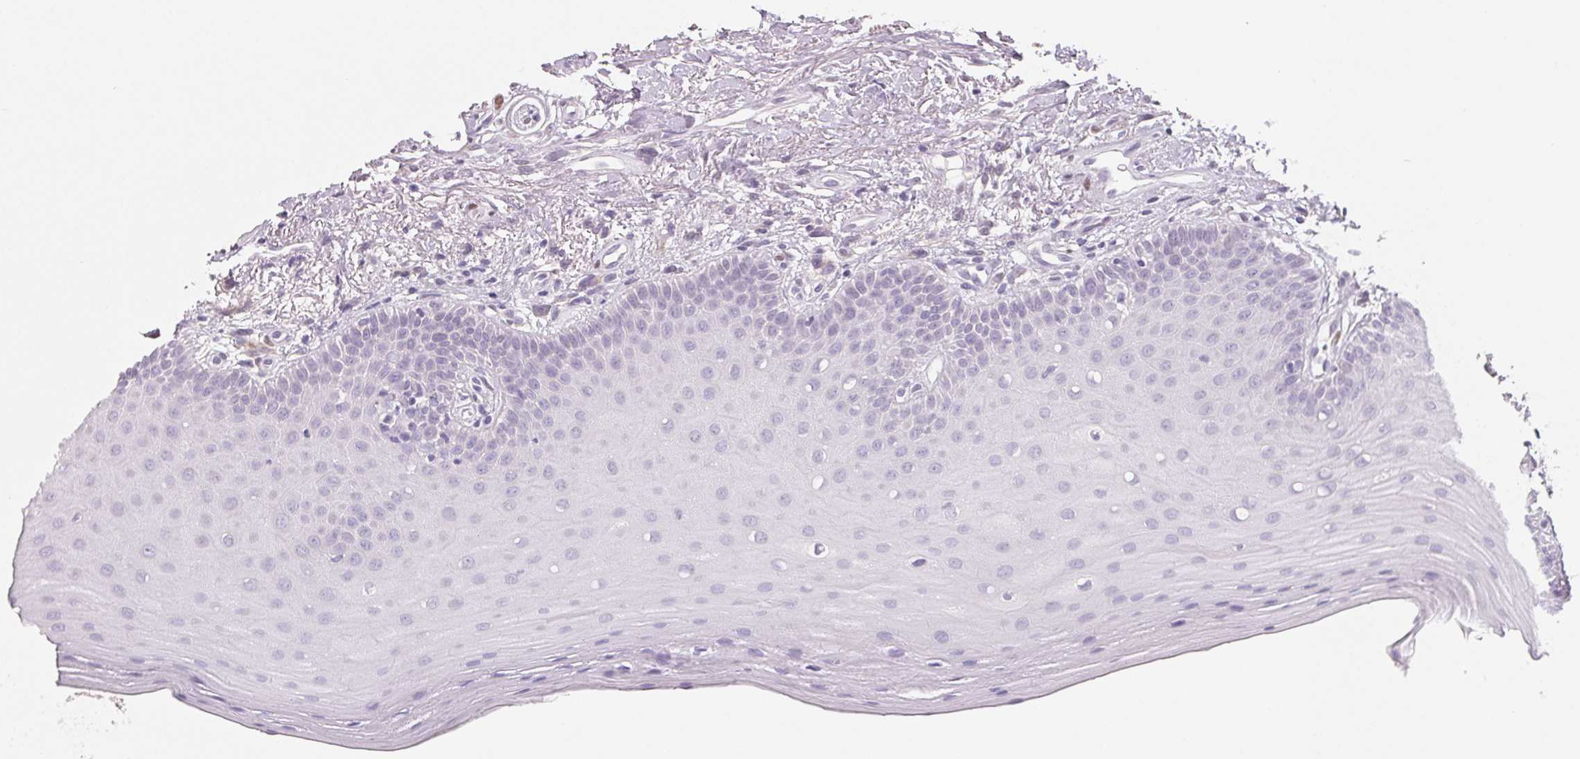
{"staining": {"intensity": "negative", "quantity": "none", "location": "none"}, "tissue": "oral mucosa", "cell_type": "Squamous epithelial cells", "image_type": "normal", "snomed": [{"axis": "morphology", "description": "Normal tissue, NOS"}, {"axis": "morphology", "description": "Normal morphology"}, {"axis": "topography", "description": "Oral tissue"}], "caption": "Immunohistochemical staining of normal human oral mucosa exhibits no significant expression in squamous epithelial cells. (Immunohistochemistry (ihc), brightfield microscopy, high magnification).", "gene": "SMARCD3", "patient": {"sex": "female", "age": 76}}